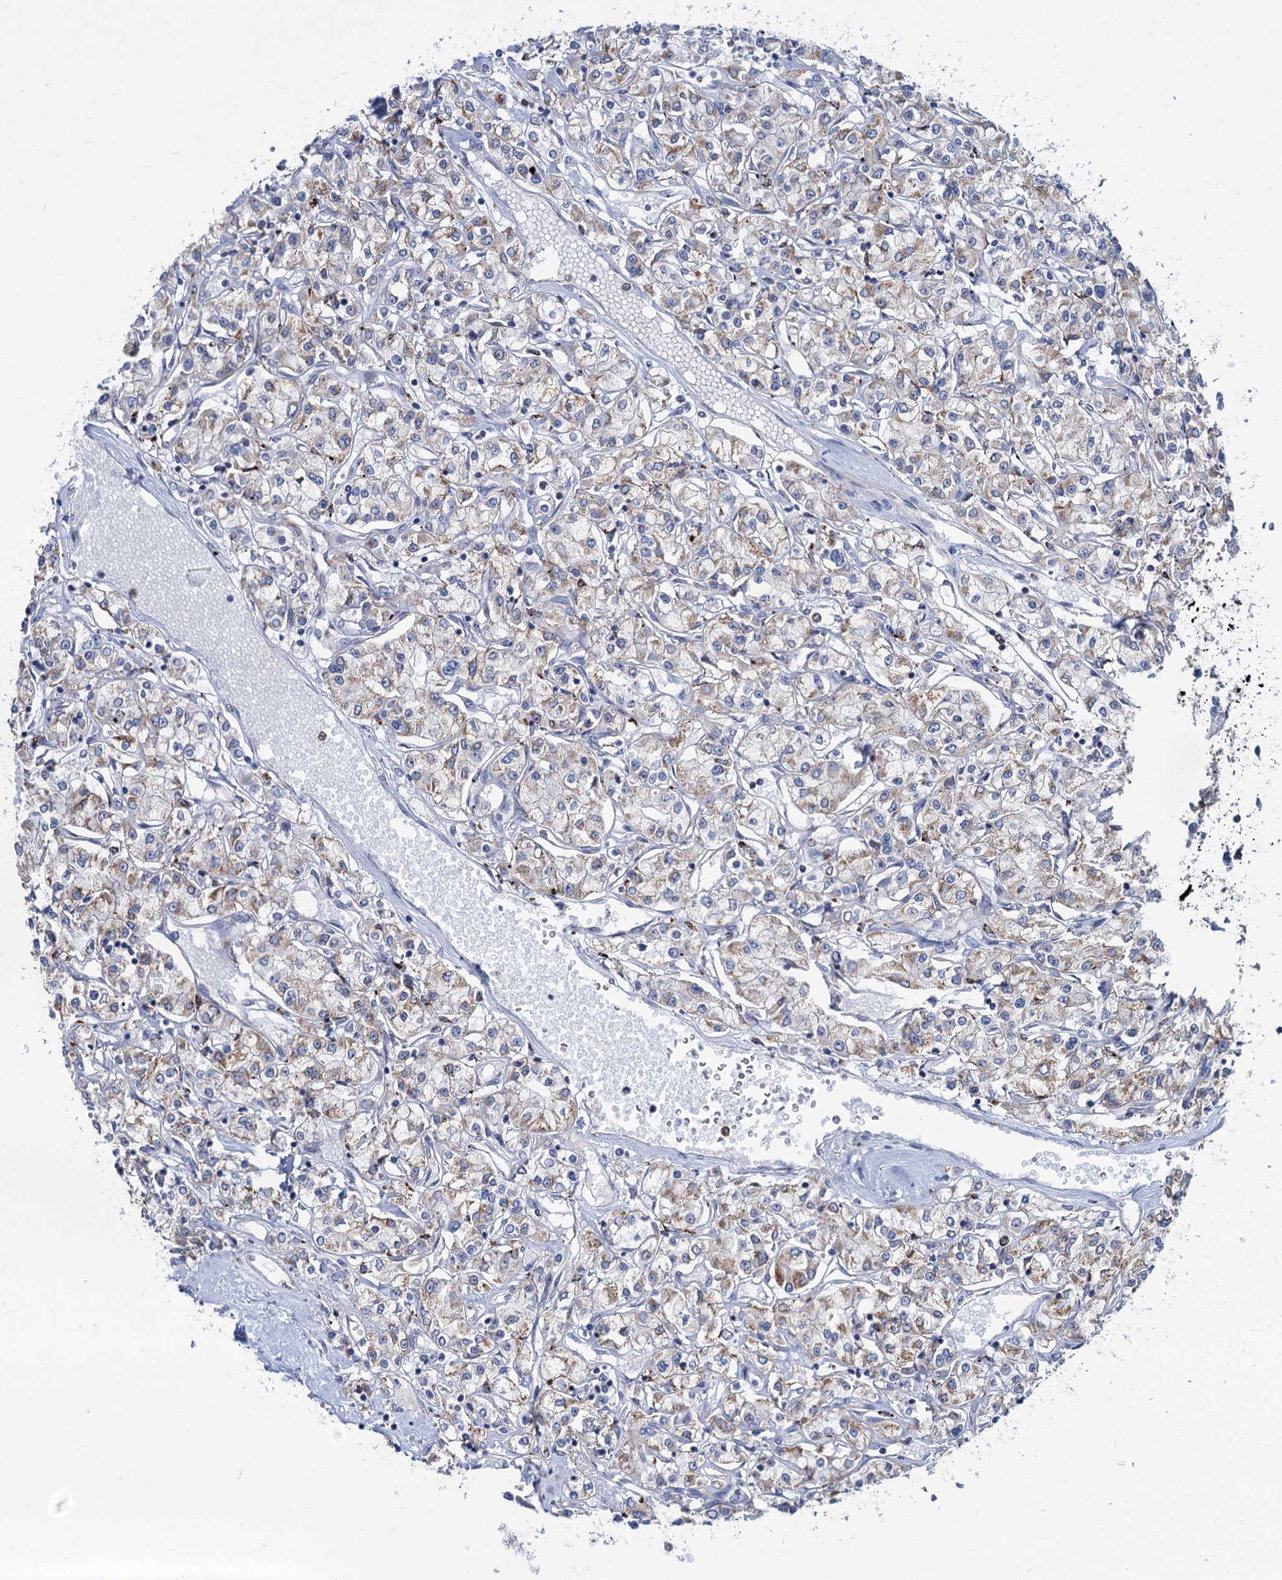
{"staining": {"intensity": "weak", "quantity": "25%-75%", "location": "cytoplasmic/membranous"}, "tissue": "renal cancer", "cell_type": "Tumor cells", "image_type": "cancer", "snomed": [{"axis": "morphology", "description": "Adenocarcinoma, NOS"}, {"axis": "topography", "description": "Kidney"}], "caption": "An image showing weak cytoplasmic/membranous staining in about 25%-75% of tumor cells in renal cancer, as visualized by brown immunohistochemical staining.", "gene": "ANKS3", "patient": {"sex": "female", "age": 59}}